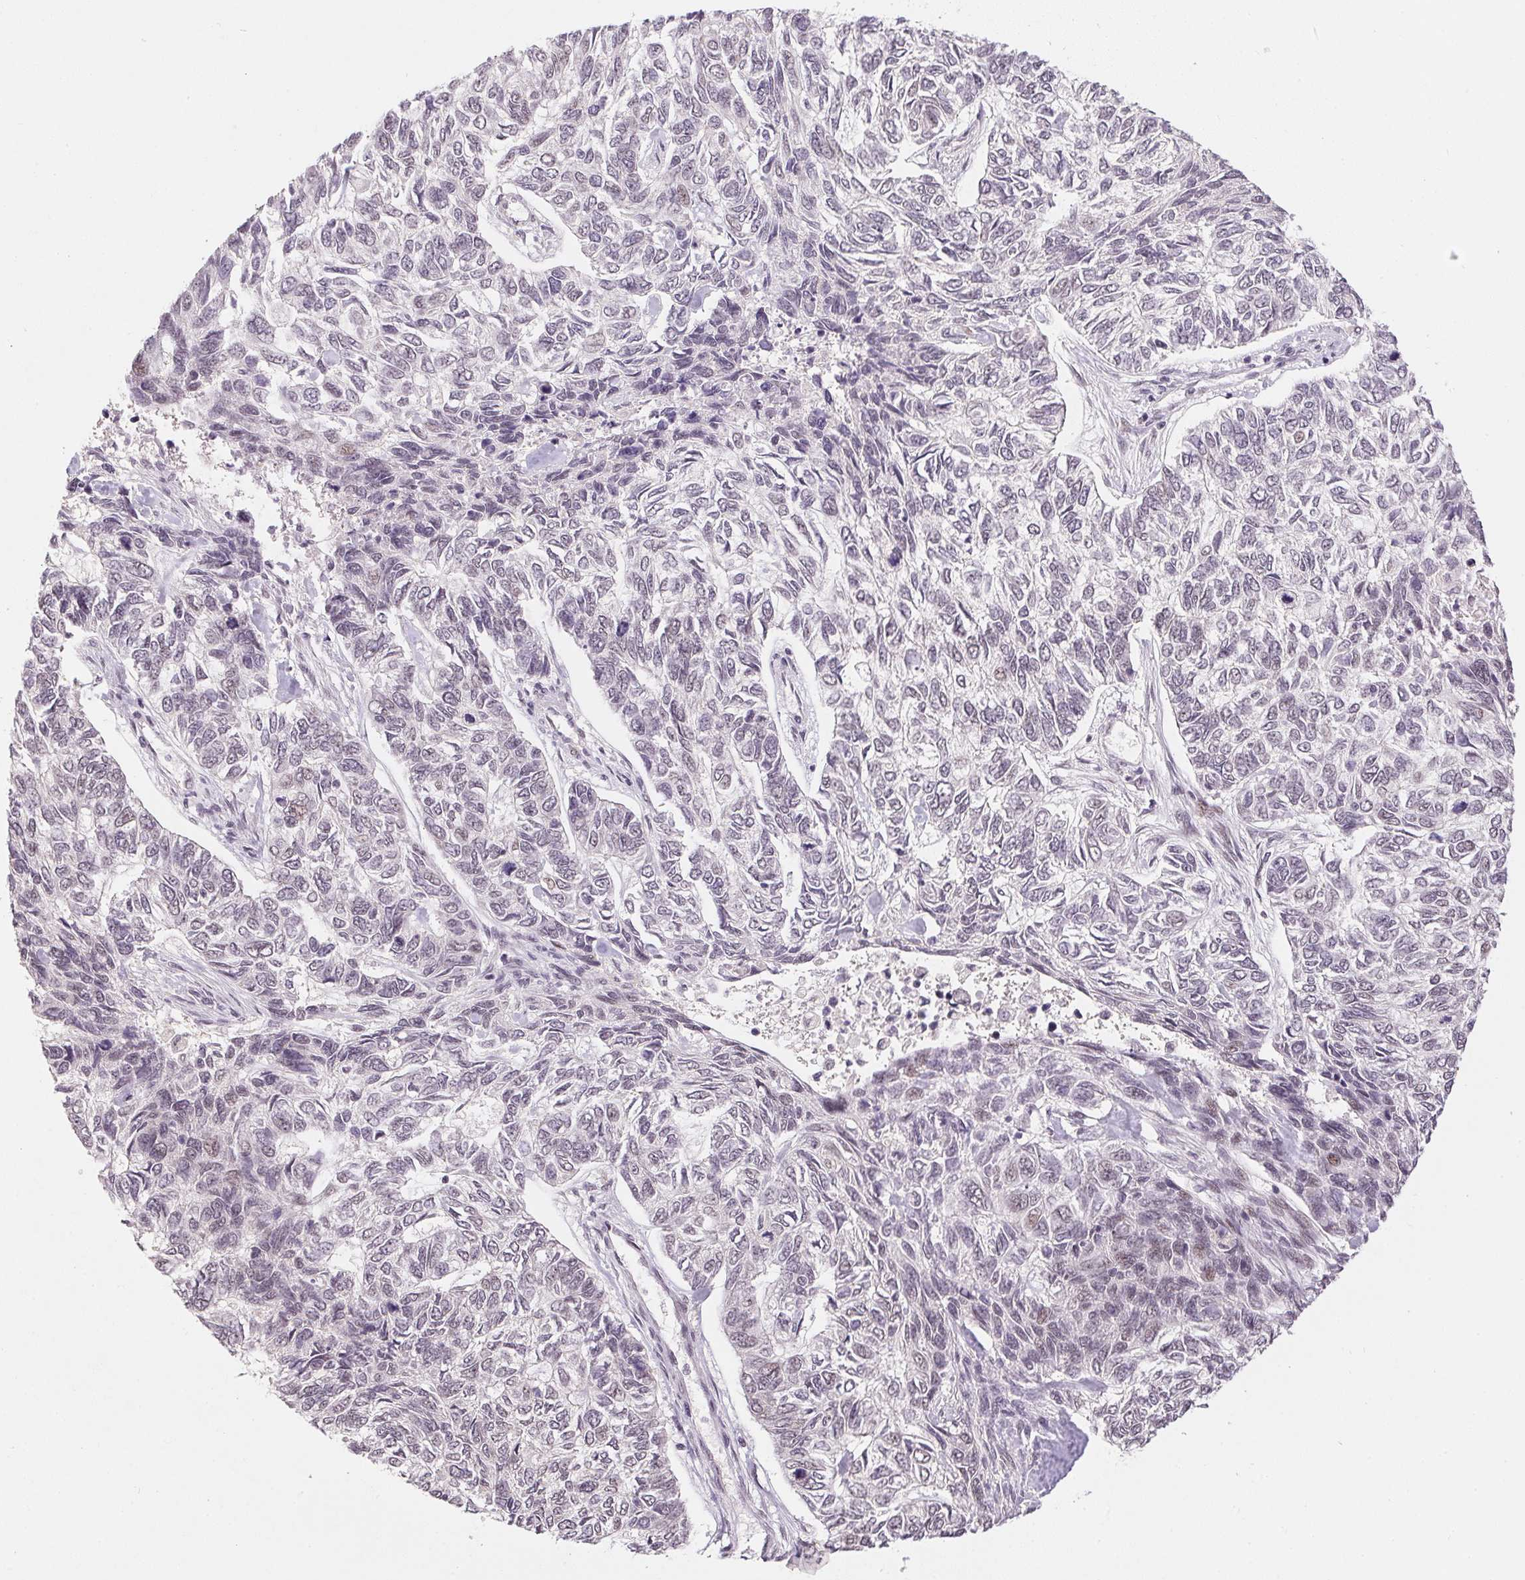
{"staining": {"intensity": "negative", "quantity": "none", "location": "none"}, "tissue": "skin cancer", "cell_type": "Tumor cells", "image_type": "cancer", "snomed": [{"axis": "morphology", "description": "Basal cell carcinoma"}, {"axis": "topography", "description": "Skin"}], "caption": "The IHC micrograph has no significant positivity in tumor cells of skin basal cell carcinoma tissue.", "gene": "KDM4D", "patient": {"sex": "female", "age": 65}}